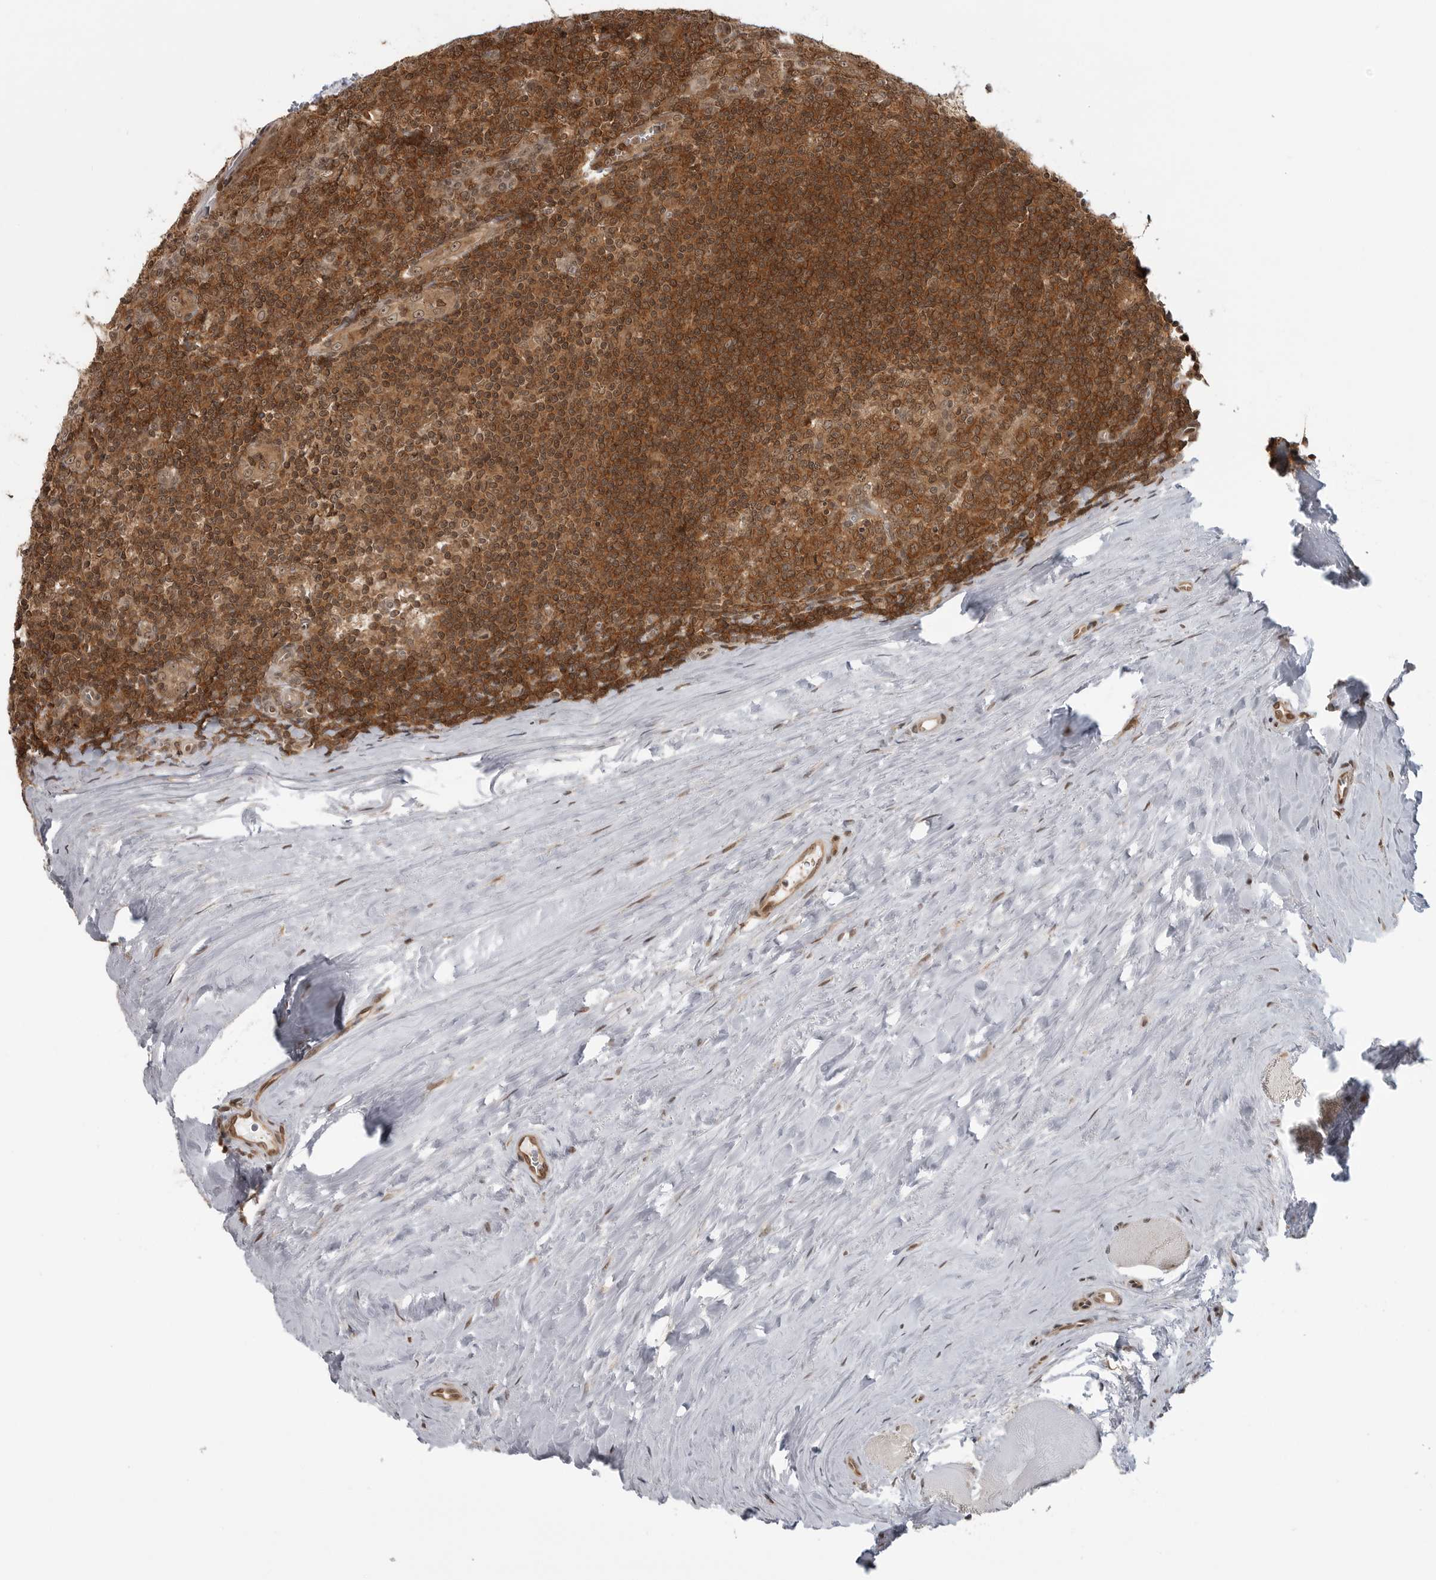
{"staining": {"intensity": "strong", "quantity": ">75%", "location": "cytoplasmic/membranous"}, "tissue": "tonsil", "cell_type": "Germinal center cells", "image_type": "normal", "snomed": [{"axis": "morphology", "description": "Normal tissue, NOS"}, {"axis": "topography", "description": "Tonsil"}], "caption": "An IHC histopathology image of unremarkable tissue is shown. Protein staining in brown shows strong cytoplasmic/membranous positivity in tonsil within germinal center cells. (DAB (3,3'-diaminobenzidine) IHC with brightfield microscopy, high magnification).", "gene": "SZRD1", "patient": {"sex": "male", "age": 27}}